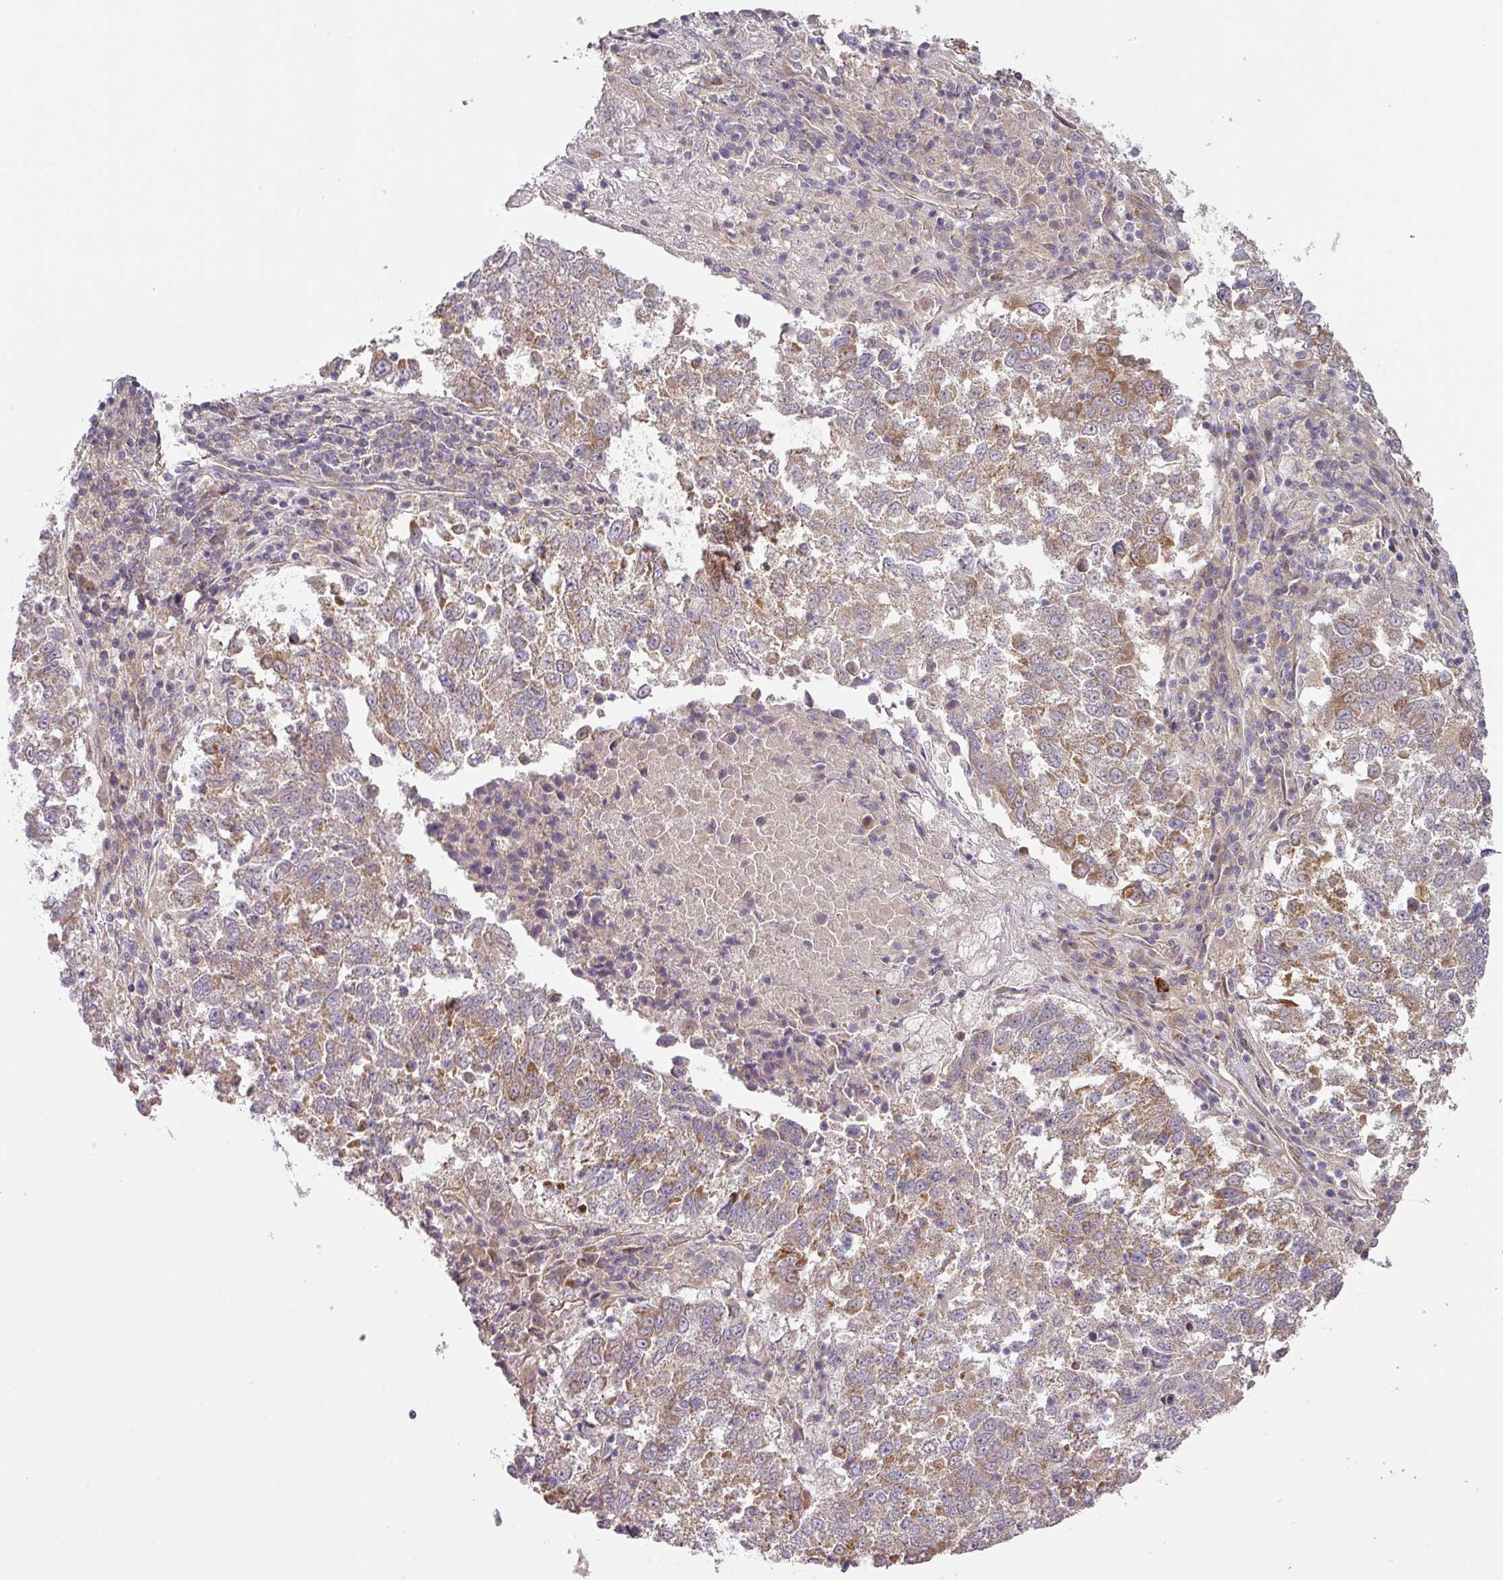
{"staining": {"intensity": "moderate", "quantity": "25%-75%", "location": "cytoplasmic/membranous"}, "tissue": "lung cancer", "cell_type": "Tumor cells", "image_type": "cancer", "snomed": [{"axis": "morphology", "description": "Squamous cell carcinoma, NOS"}, {"axis": "topography", "description": "Lung"}], "caption": "Immunohistochemistry (IHC) histopathology image of human squamous cell carcinoma (lung) stained for a protein (brown), which reveals medium levels of moderate cytoplasmic/membranous positivity in about 25%-75% of tumor cells.", "gene": "STK35", "patient": {"sex": "male", "age": 73}}